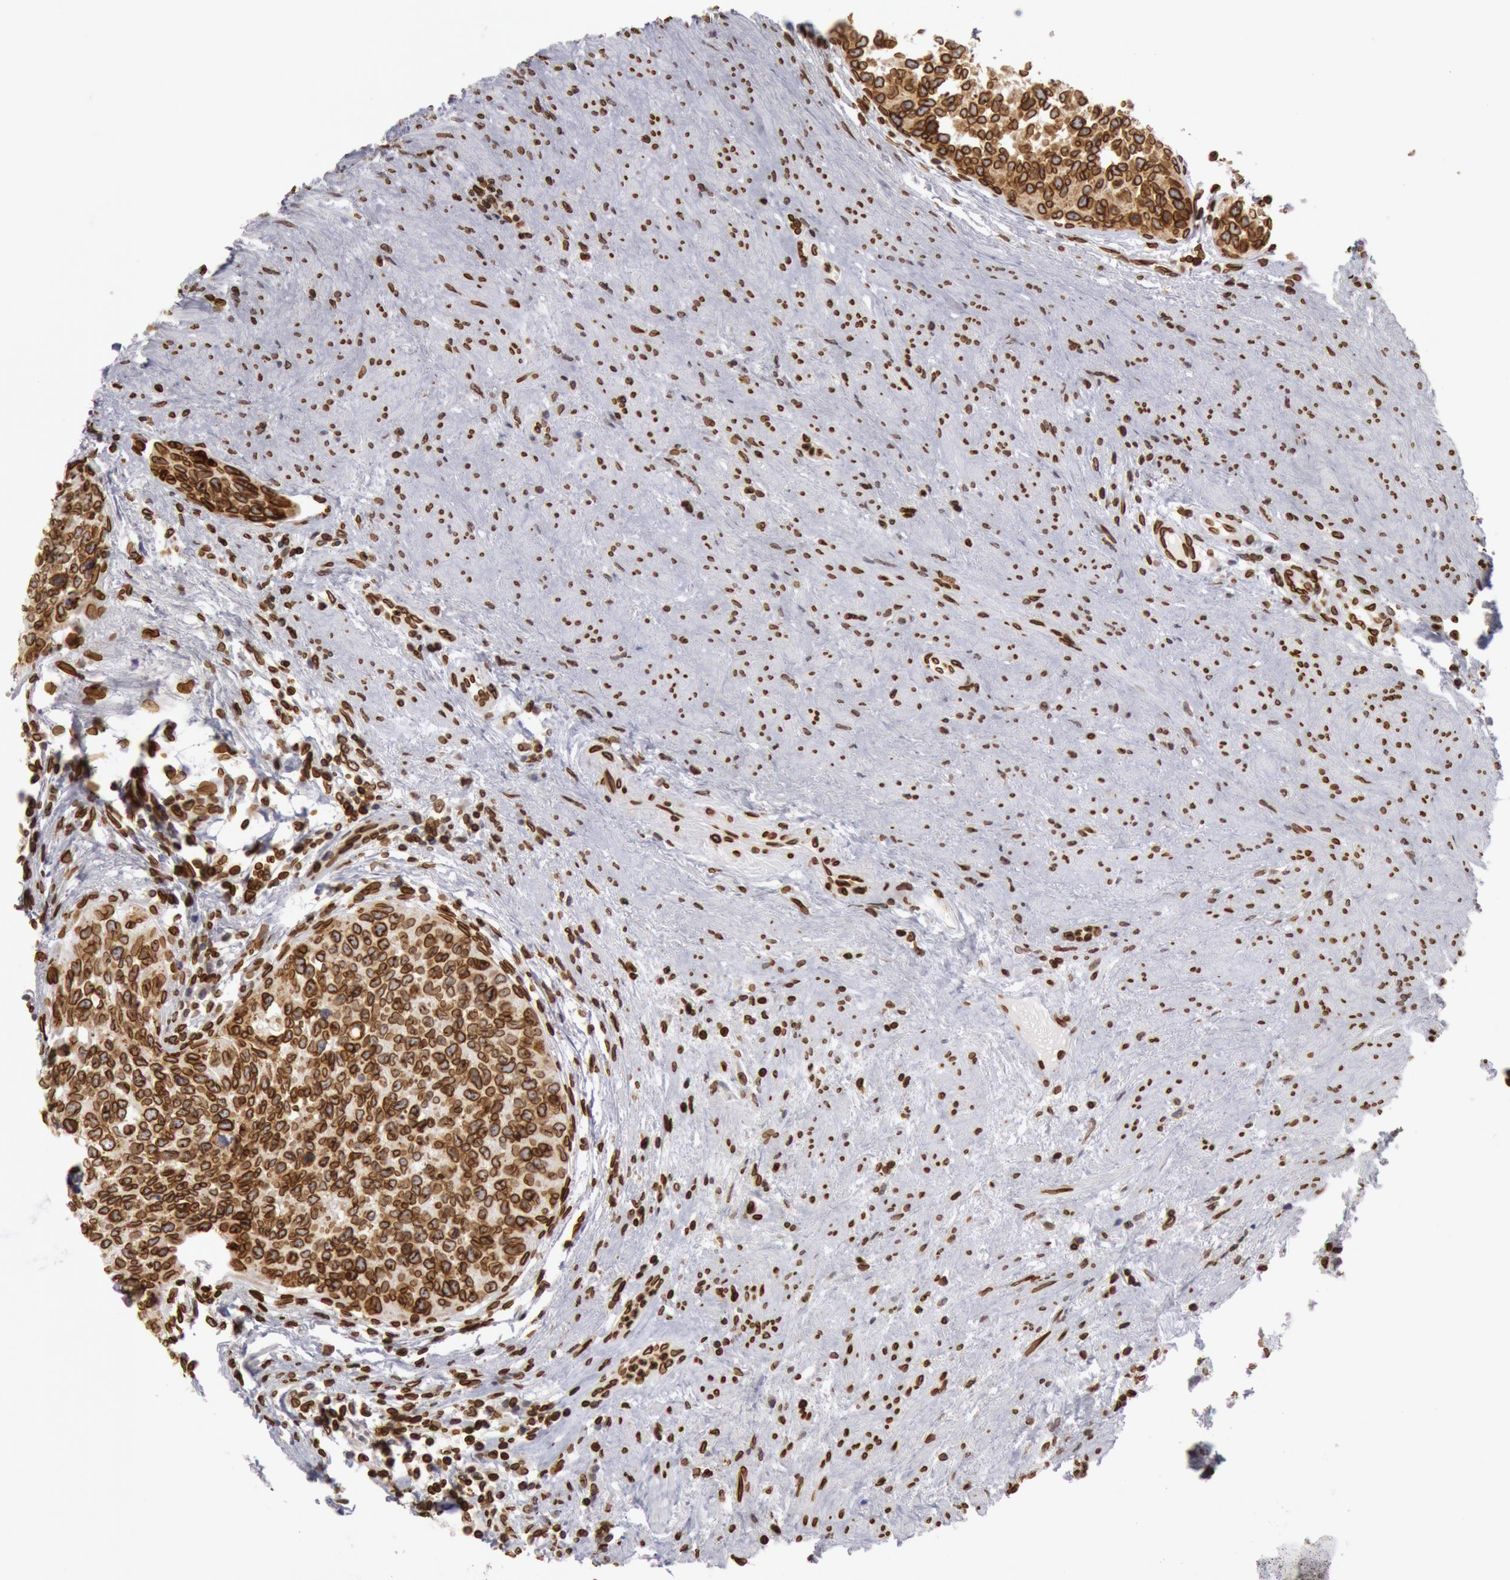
{"staining": {"intensity": "strong", "quantity": ">75%", "location": "cytoplasmic/membranous,nuclear"}, "tissue": "urothelial cancer", "cell_type": "Tumor cells", "image_type": "cancer", "snomed": [{"axis": "morphology", "description": "Urothelial carcinoma, High grade"}, {"axis": "topography", "description": "Urinary bladder"}], "caption": "Immunohistochemical staining of urothelial cancer displays high levels of strong cytoplasmic/membranous and nuclear positivity in about >75% of tumor cells. (brown staining indicates protein expression, while blue staining denotes nuclei).", "gene": "SUN2", "patient": {"sex": "male", "age": 81}}